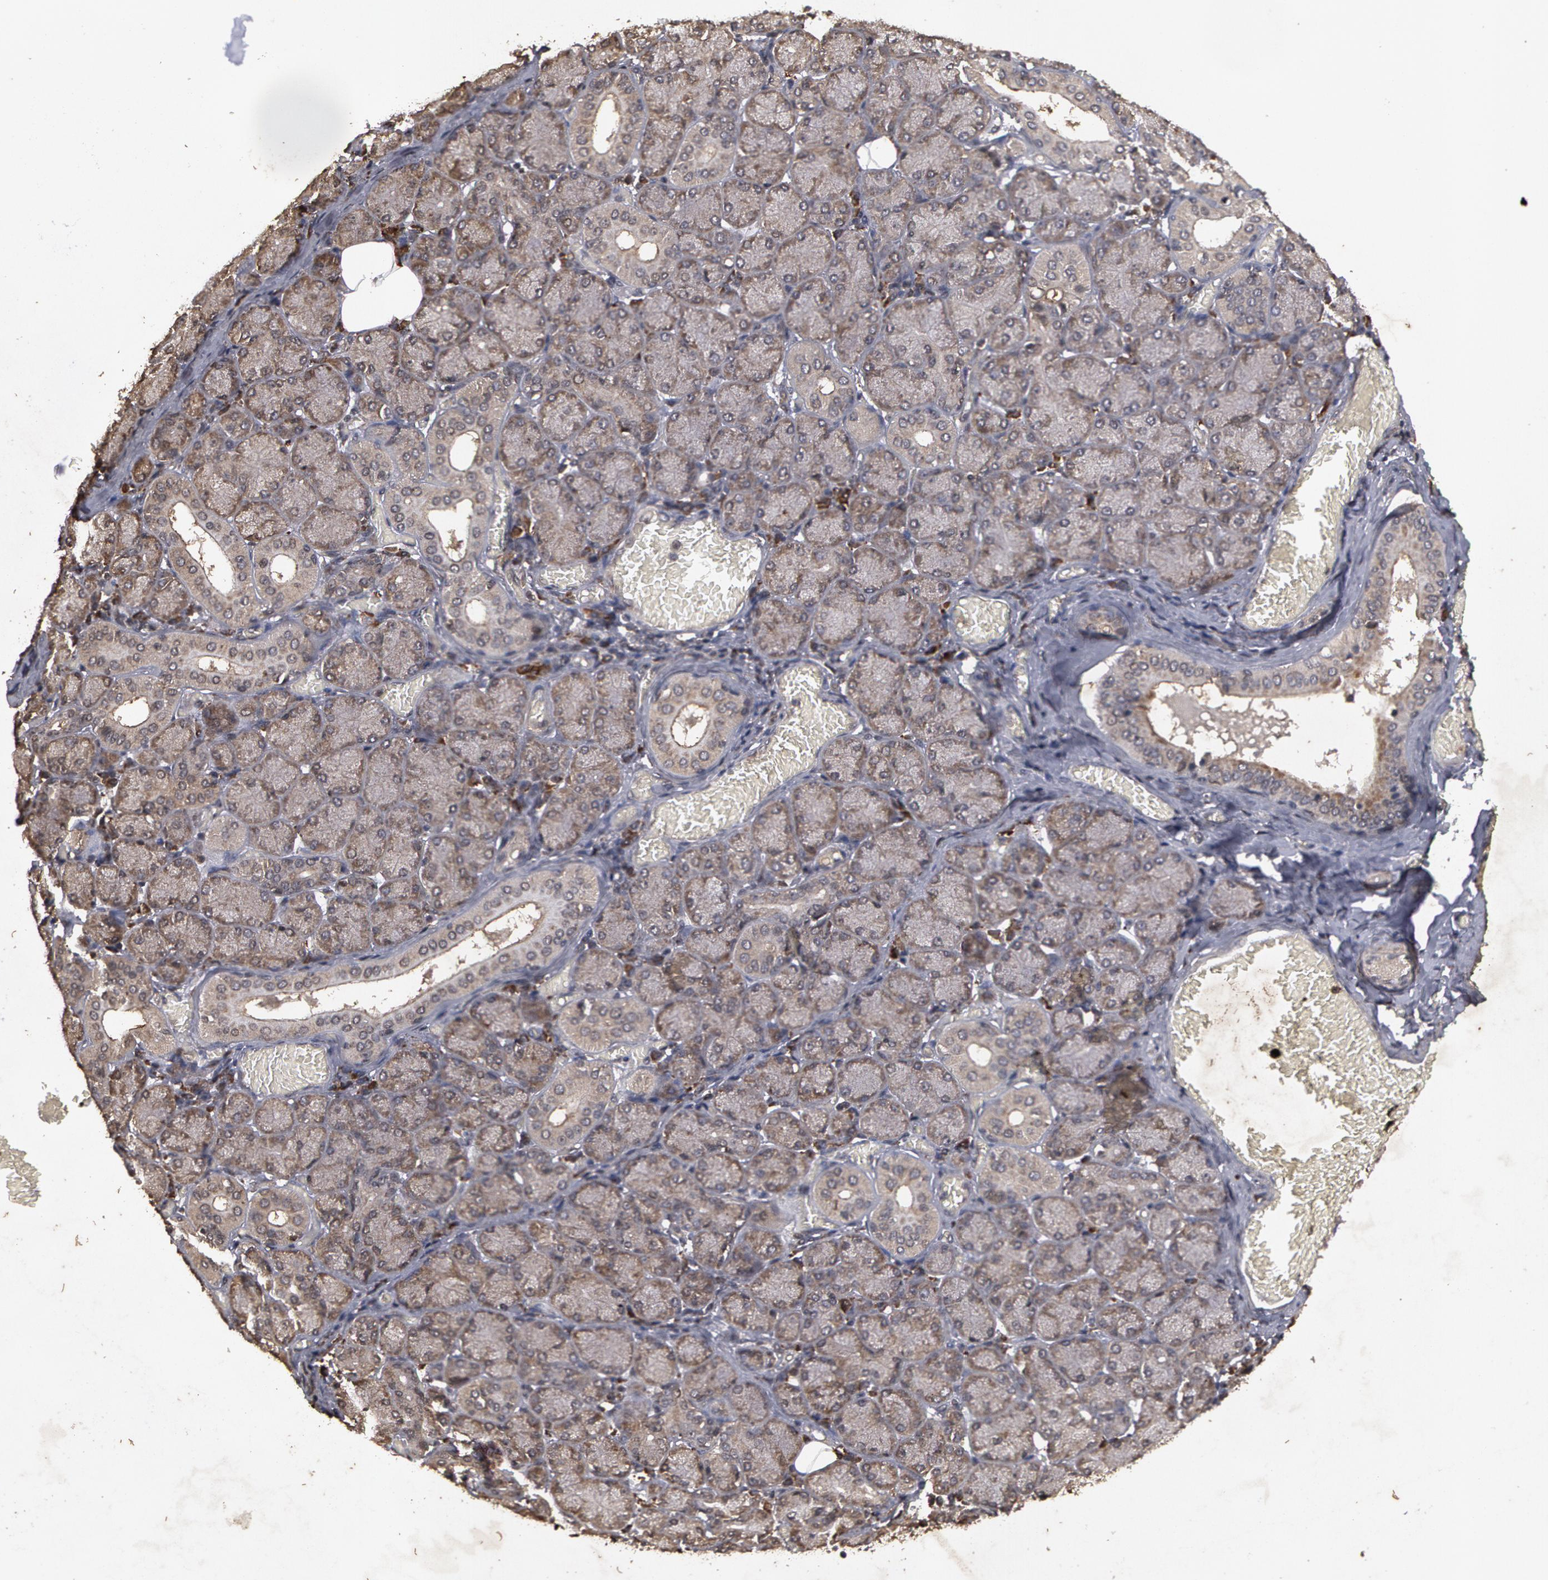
{"staining": {"intensity": "negative", "quantity": "none", "location": "none"}, "tissue": "salivary gland", "cell_type": "Glandular cells", "image_type": "normal", "snomed": [{"axis": "morphology", "description": "Normal tissue, NOS"}, {"axis": "topography", "description": "Salivary gland"}], "caption": "Immunohistochemical staining of benign salivary gland displays no significant positivity in glandular cells.", "gene": "CALR", "patient": {"sex": "female", "age": 24}}